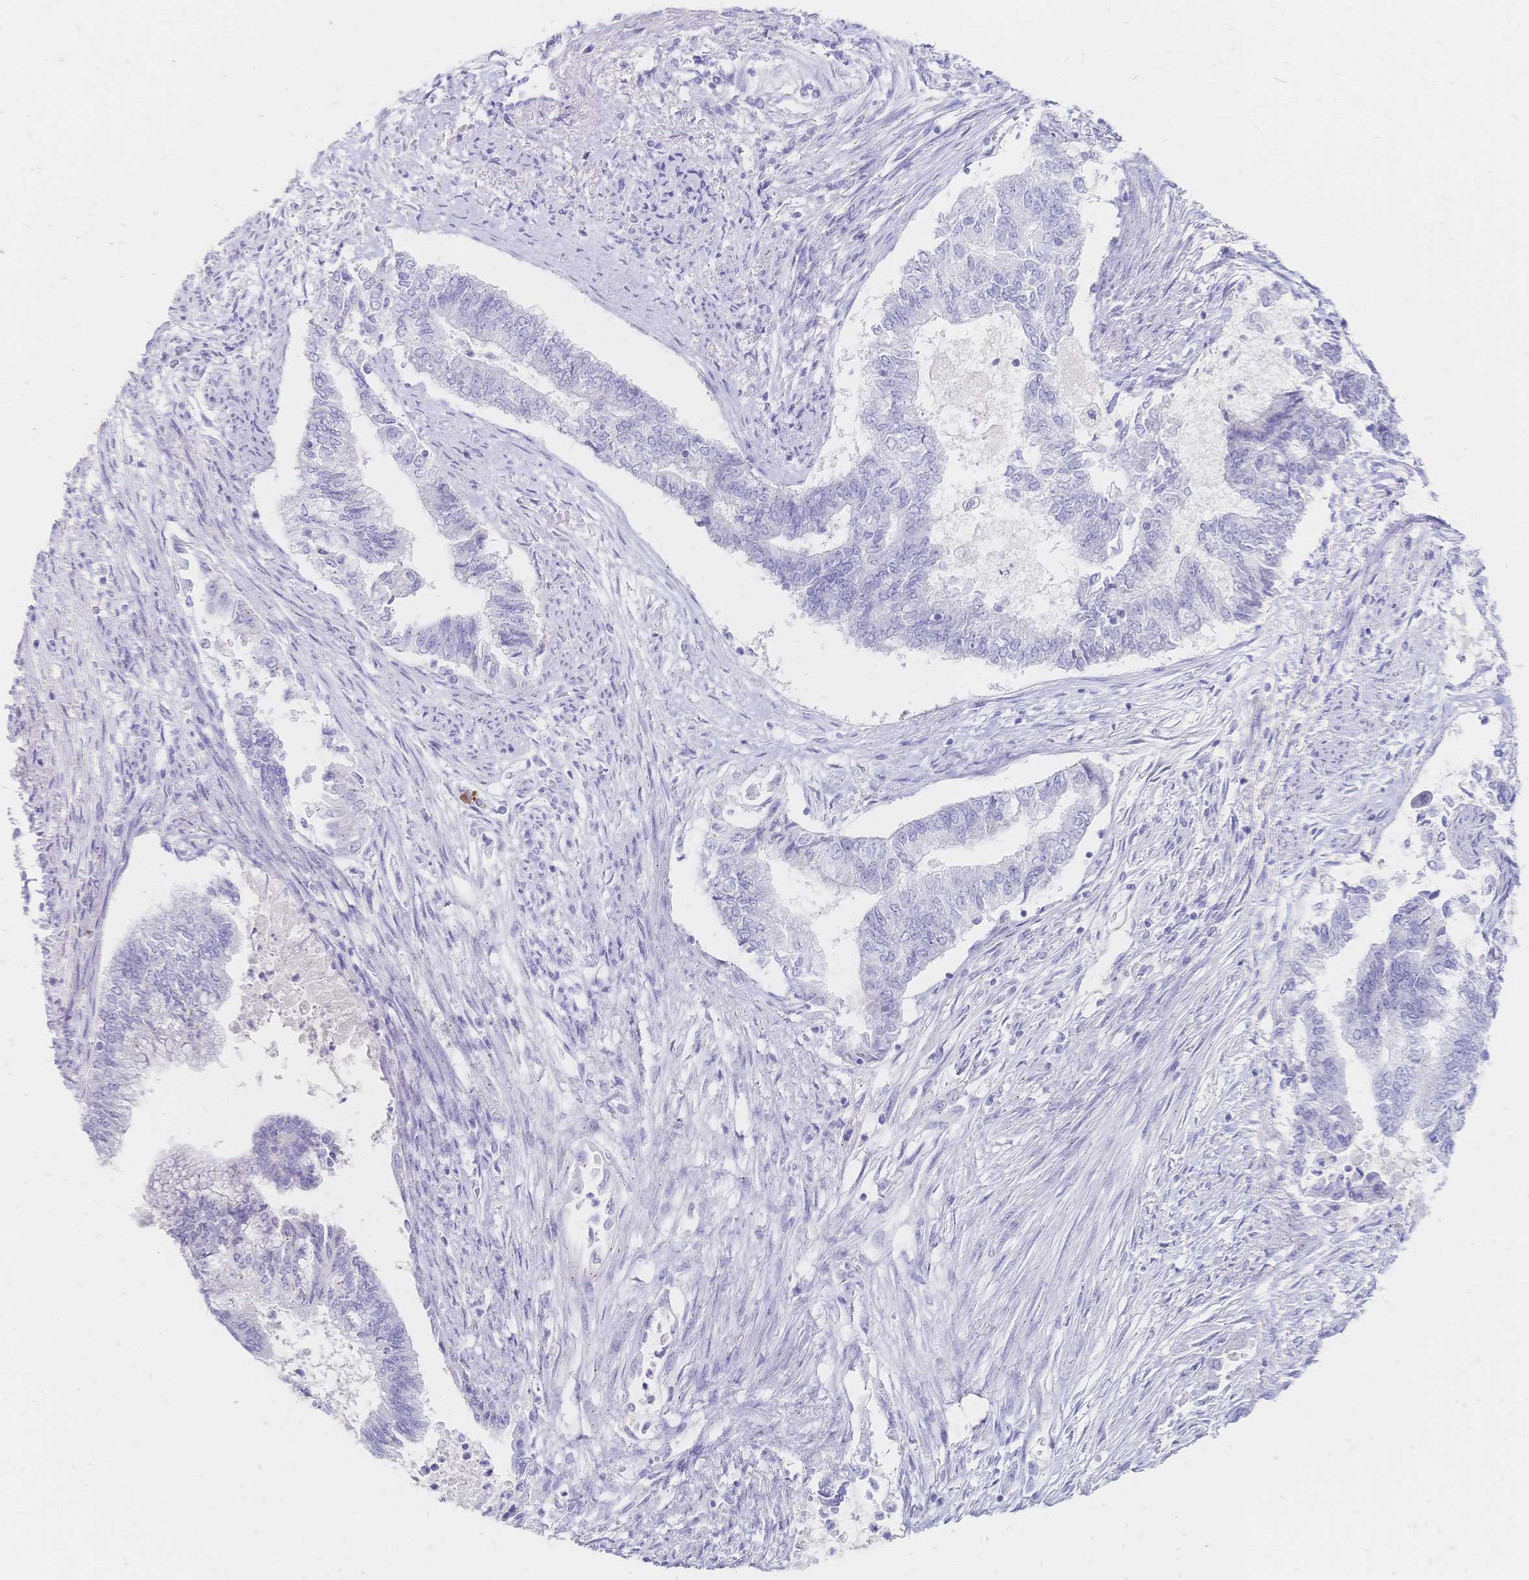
{"staining": {"intensity": "negative", "quantity": "none", "location": "none"}, "tissue": "endometrial cancer", "cell_type": "Tumor cells", "image_type": "cancer", "snomed": [{"axis": "morphology", "description": "Adenocarcinoma, NOS"}, {"axis": "topography", "description": "Endometrium"}], "caption": "High magnification brightfield microscopy of adenocarcinoma (endometrial) stained with DAB (3,3'-diaminobenzidine) (brown) and counterstained with hematoxylin (blue): tumor cells show no significant expression.", "gene": "PSORS1C2", "patient": {"sex": "female", "age": 65}}